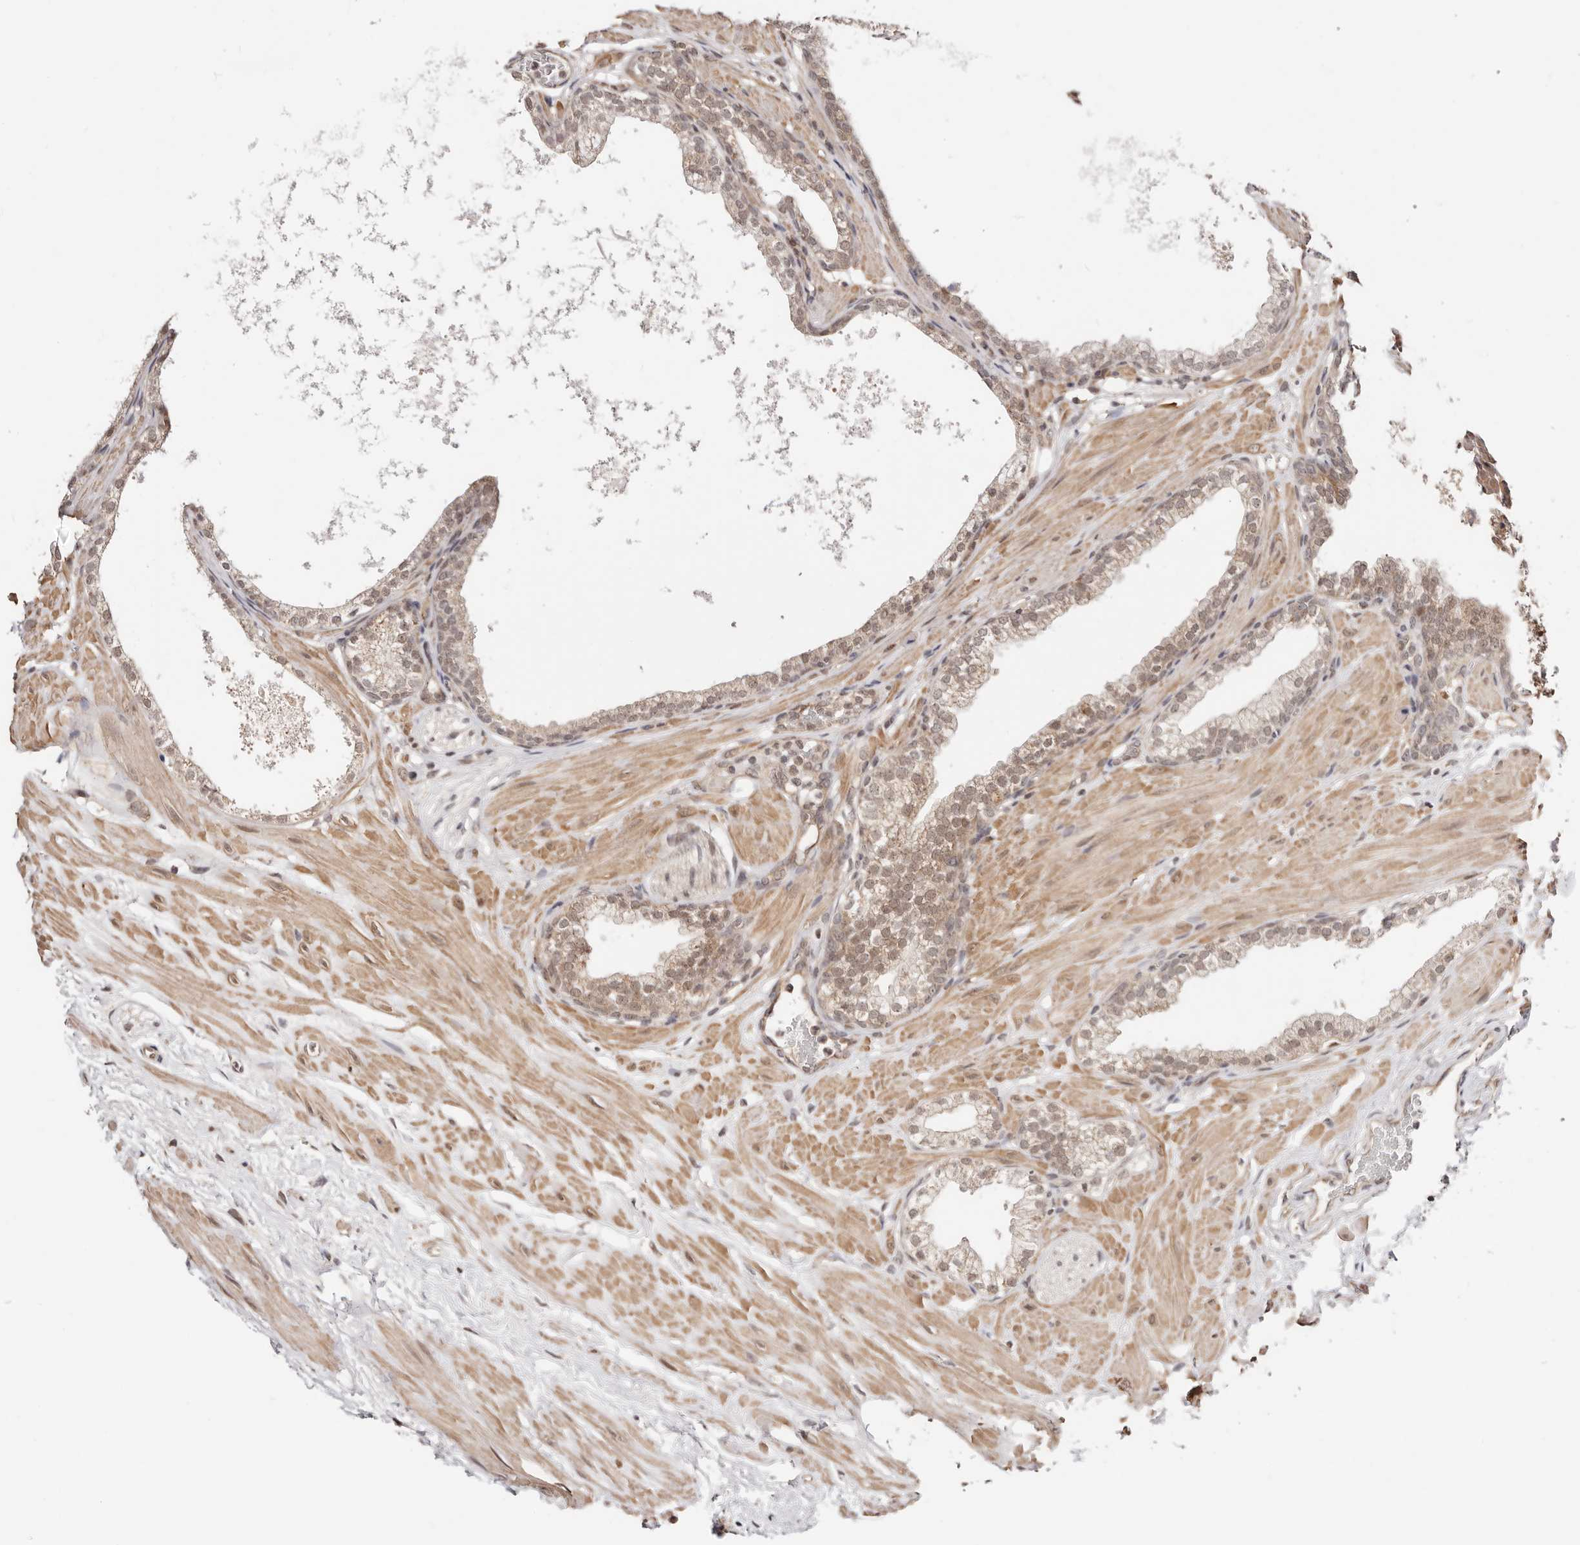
{"staining": {"intensity": "moderate", "quantity": ">75%", "location": "cytoplasmic/membranous,nuclear"}, "tissue": "prostate", "cell_type": "Glandular cells", "image_type": "normal", "snomed": [{"axis": "morphology", "description": "Normal tissue, NOS"}, {"axis": "morphology", "description": "Urothelial carcinoma, Low grade"}, {"axis": "topography", "description": "Urinary bladder"}, {"axis": "topography", "description": "Prostate"}], "caption": "A photomicrograph showing moderate cytoplasmic/membranous,nuclear positivity in approximately >75% of glandular cells in benign prostate, as visualized by brown immunohistochemical staining.", "gene": "CTNNBL1", "patient": {"sex": "male", "age": 60}}